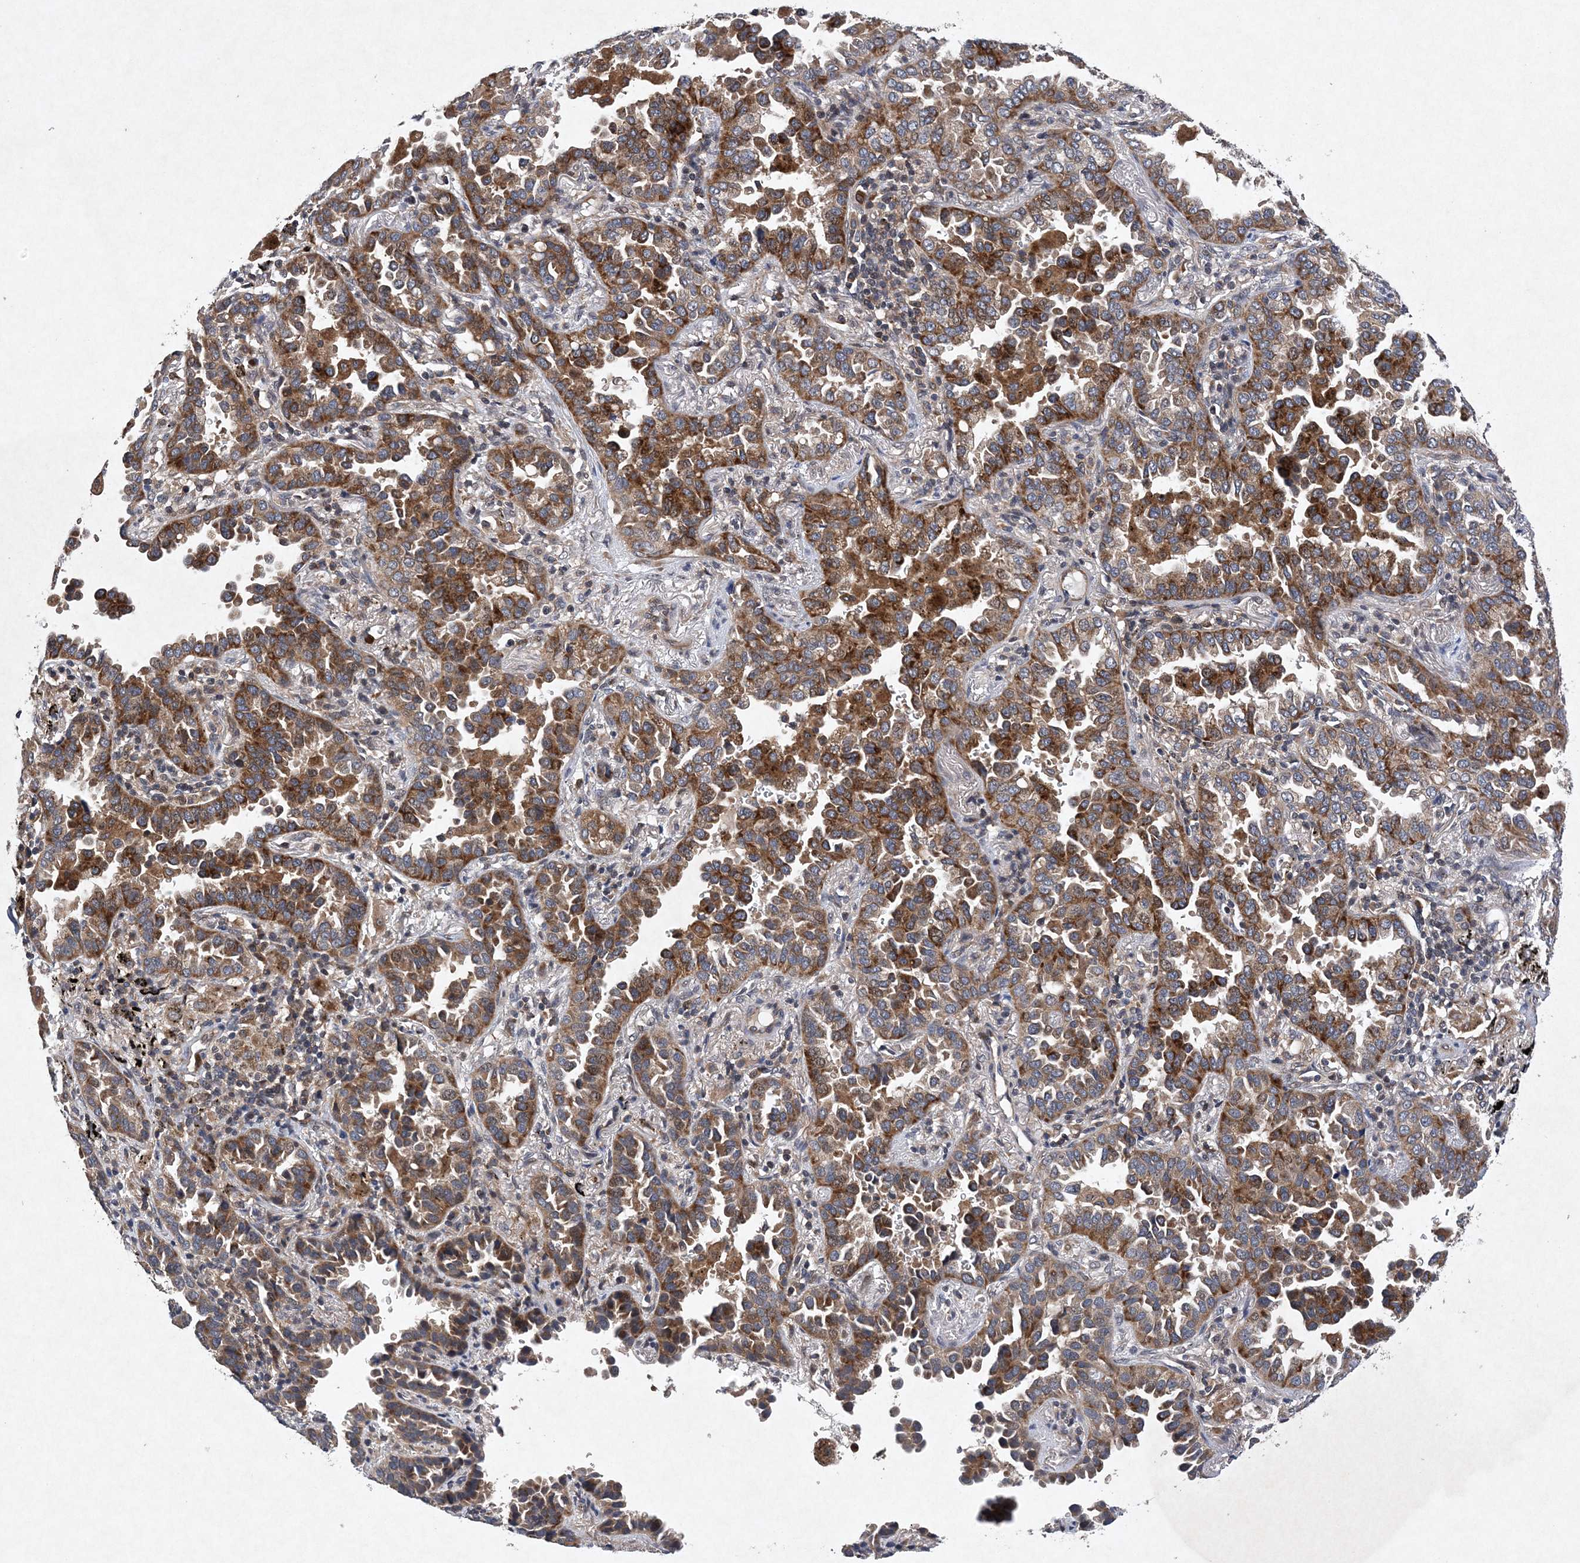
{"staining": {"intensity": "moderate", "quantity": ">75%", "location": "cytoplasmic/membranous"}, "tissue": "lung cancer", "cell_type": "Tumor cells", "image_type": "cancer", "snomed": [{"axis": "morphology", "description": "Normal tissue, NOS"}, {"axis": "morphology", "description": "Adenocarcinoma, NOS"}, {"axis": "topography", "description": "Lung"}], "caption": "Immunohistochemistry (IHC) (DAB) staining of human lung adenocarcinoma shows moderate cytoplasmic/membranous protein expression in about >75% of tumor cells.", "gene": "PROSER1", "patient": {"sex": "male", "age": 59}}